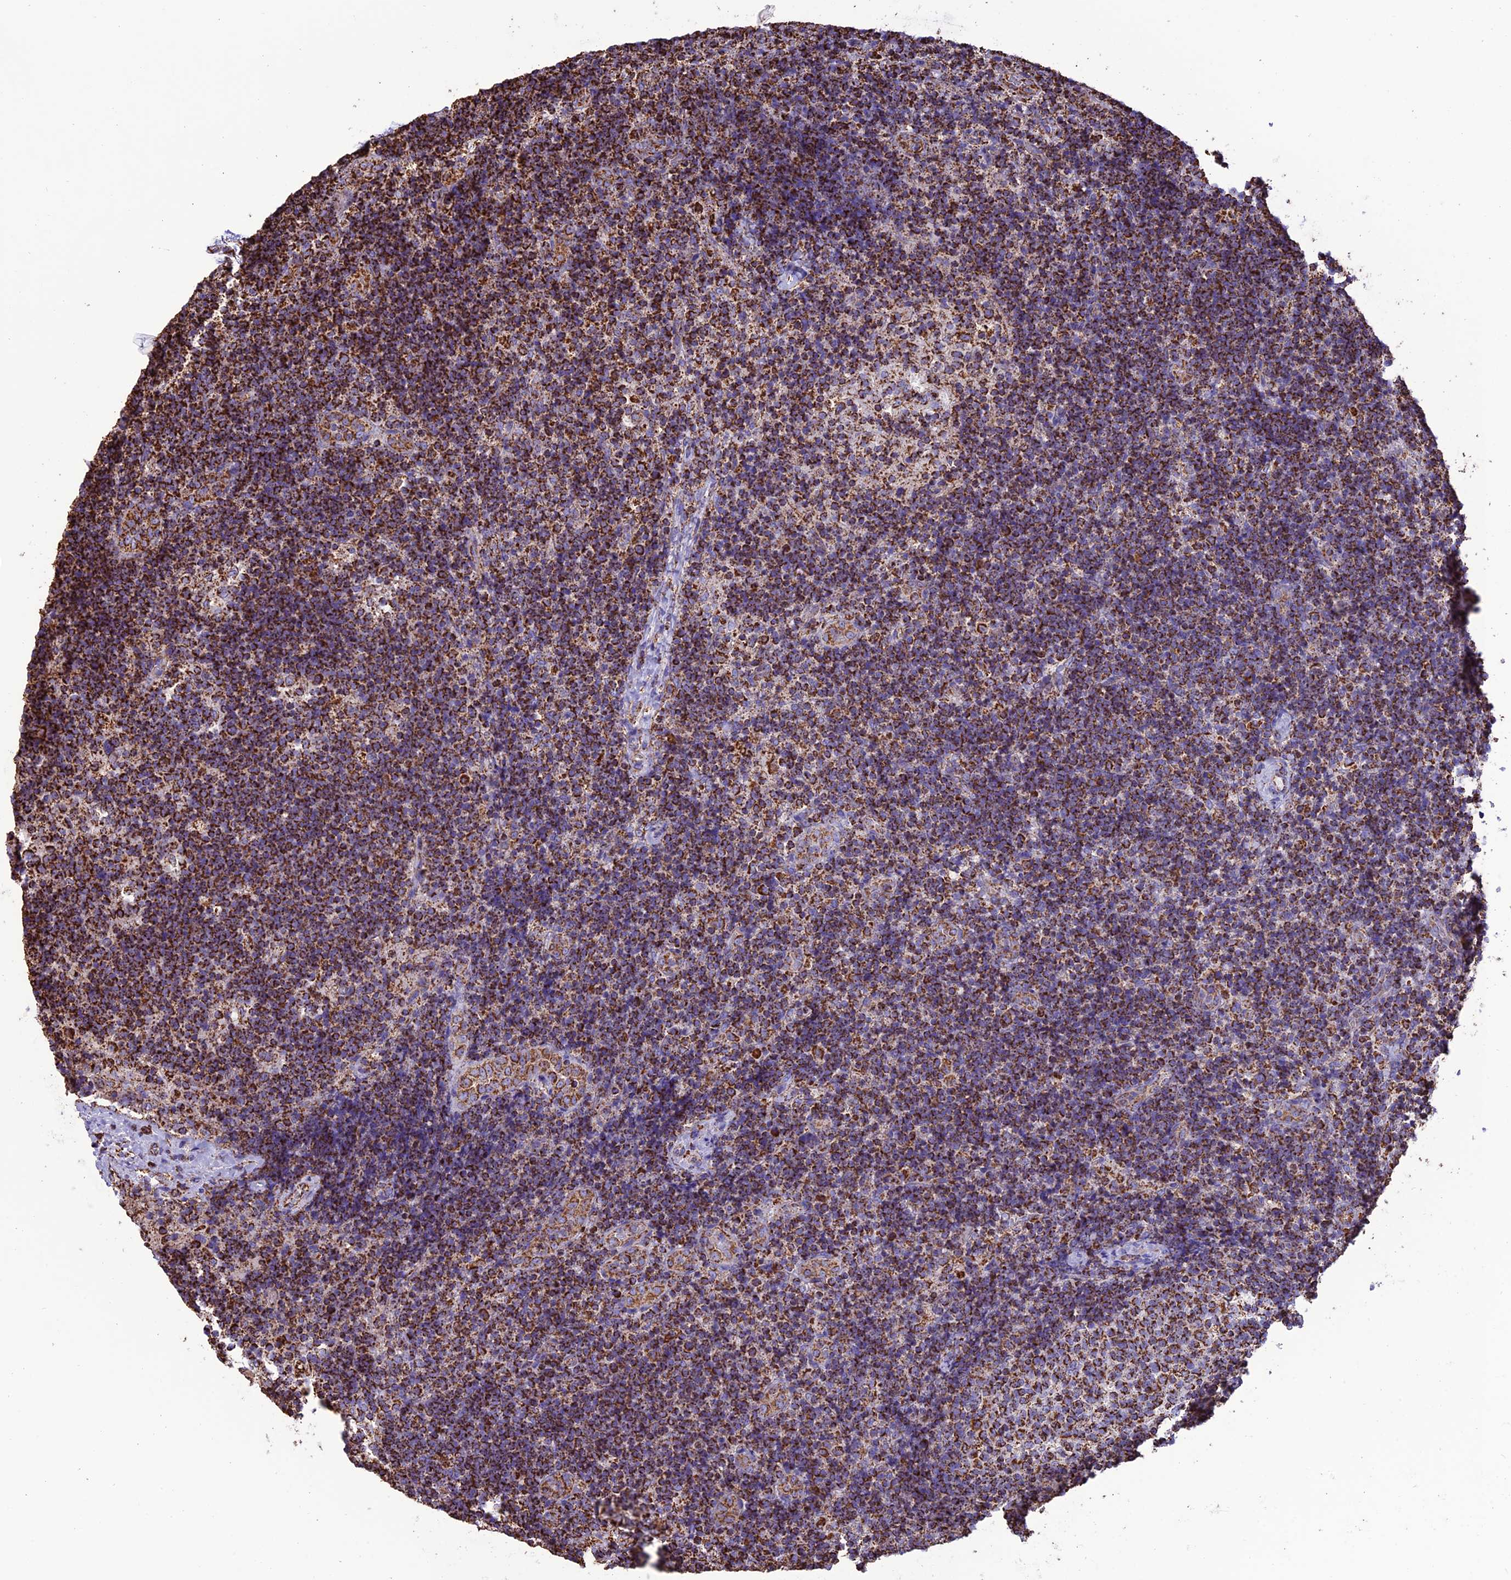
{"staining": {"intensity": "strong", "quantity": ">75%", "location": "cytoplasmic/membranous"}, "tissue": "lymph node", "cell_type": "Germinal center cells", "image_type": "normal", "snomed": [{"axis": "morphology", "description": "Normal tissue, NOS"}, {"axis": "topography", "description": "Lymph node"}], "caption": "IHC staining of normal lymph node, which exhibits high levels of strong cytoplasmic/membranous positivity in approximately >75% of germinal center cells indicating strong cytoplasmic/membranous protein expression. The staining was performed using DAB (brown) for protein detection and nuclei were counterstained in hematoxylin (blue).", "gene": "NDUFAF1", "patient": {"sex": "female", "age": 22}}